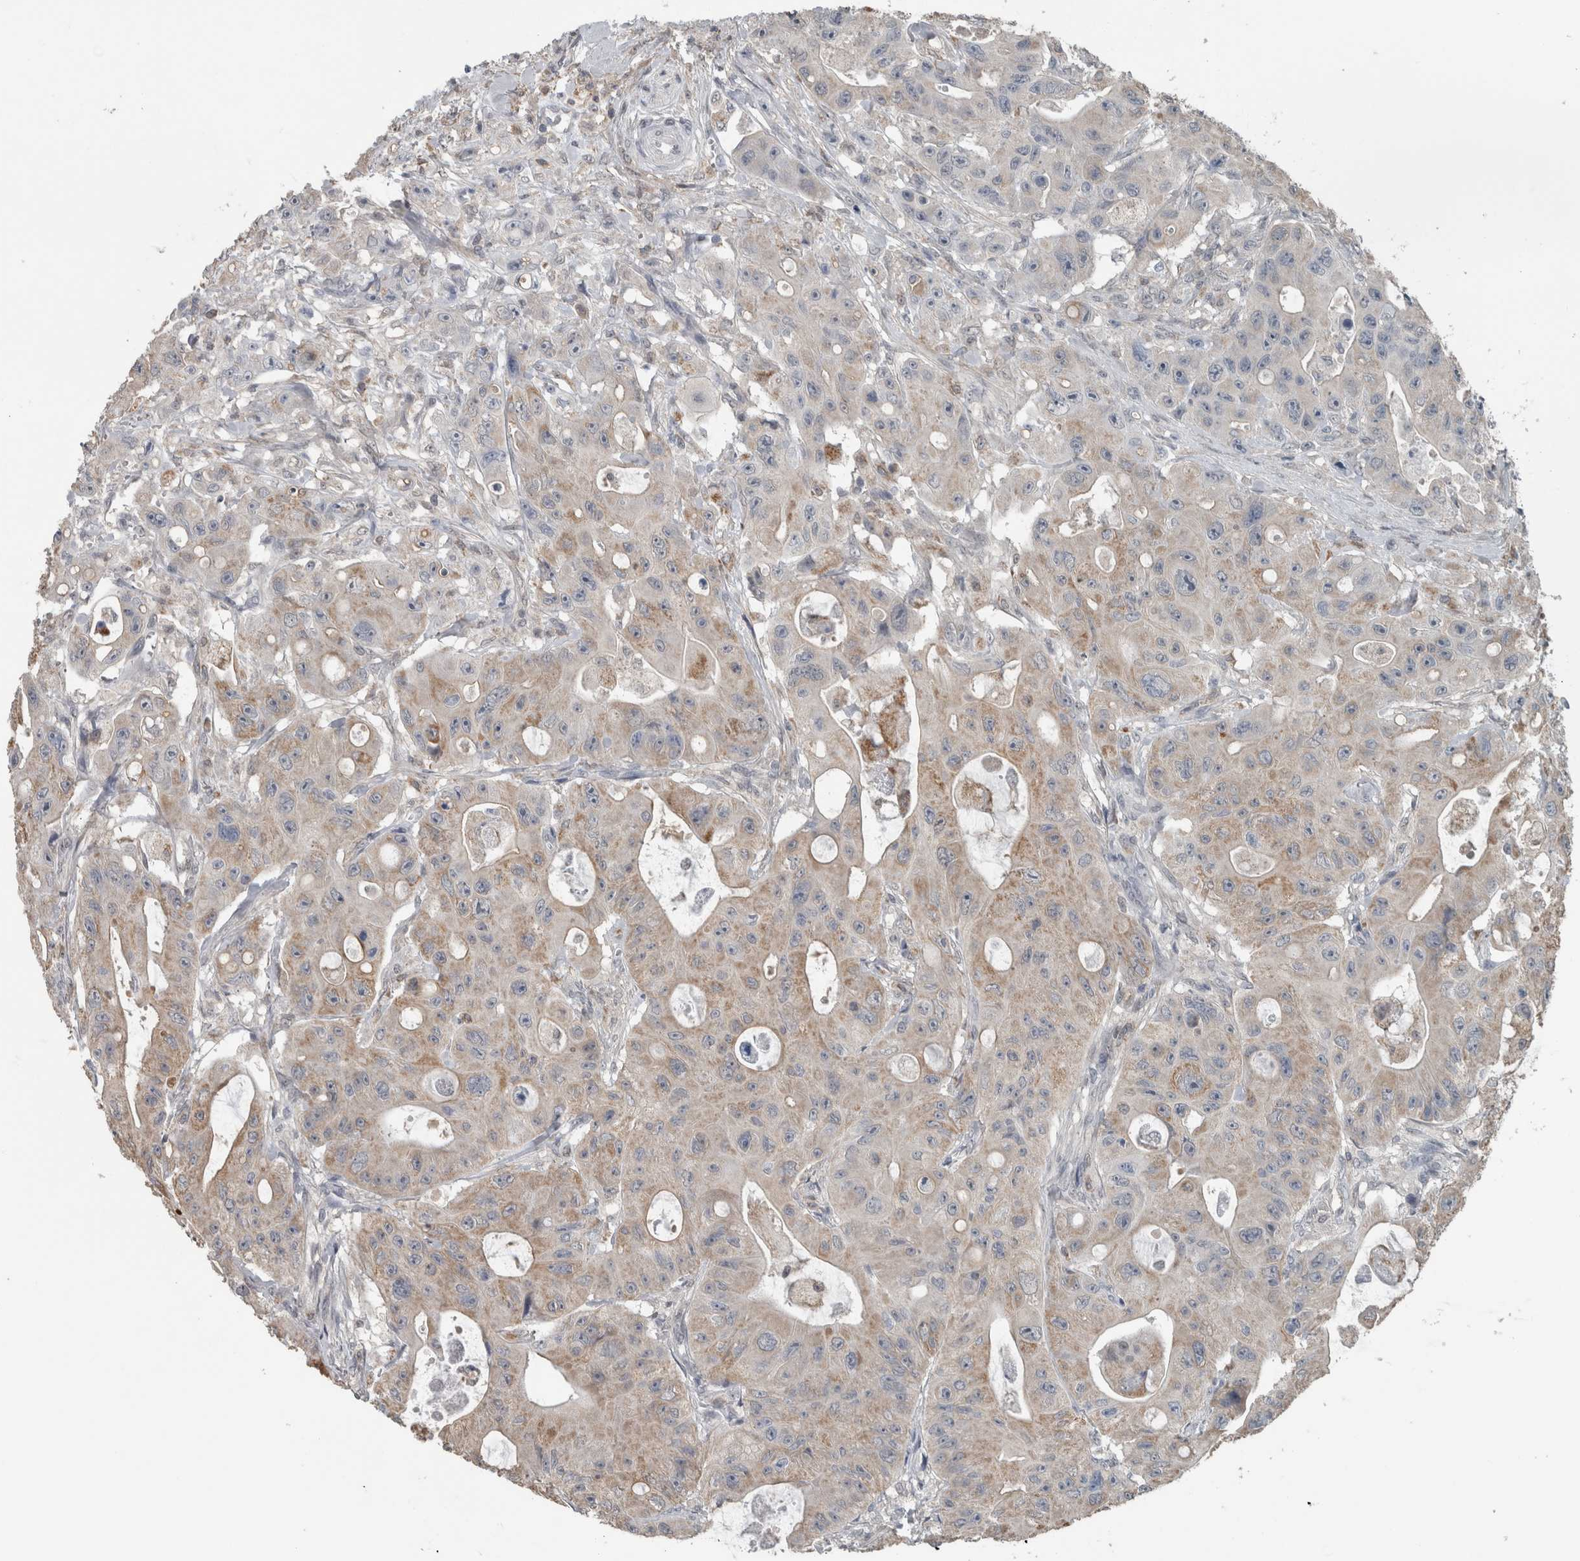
{"staining": {"intensity": "moderate", "quantity": "<25%", "location": "cytoplasmic/membranous"}, "tissue": "colorectal cancer", "cell_type": "Tumor cells", "image_type": "cancer", "snomed": [{"axis": "morphology", "description": "Adenocarcinoma, NOS"}, {"axis": "topography", "description": "Colon"}], "caption": "Colorectal adenocarcinoma tissue shows moderate cytoplasmic/membranous positivity in approximately <25% of tumor cells", "gene": "ACSF2", "patient": {"sex": "female", "age": 46}}